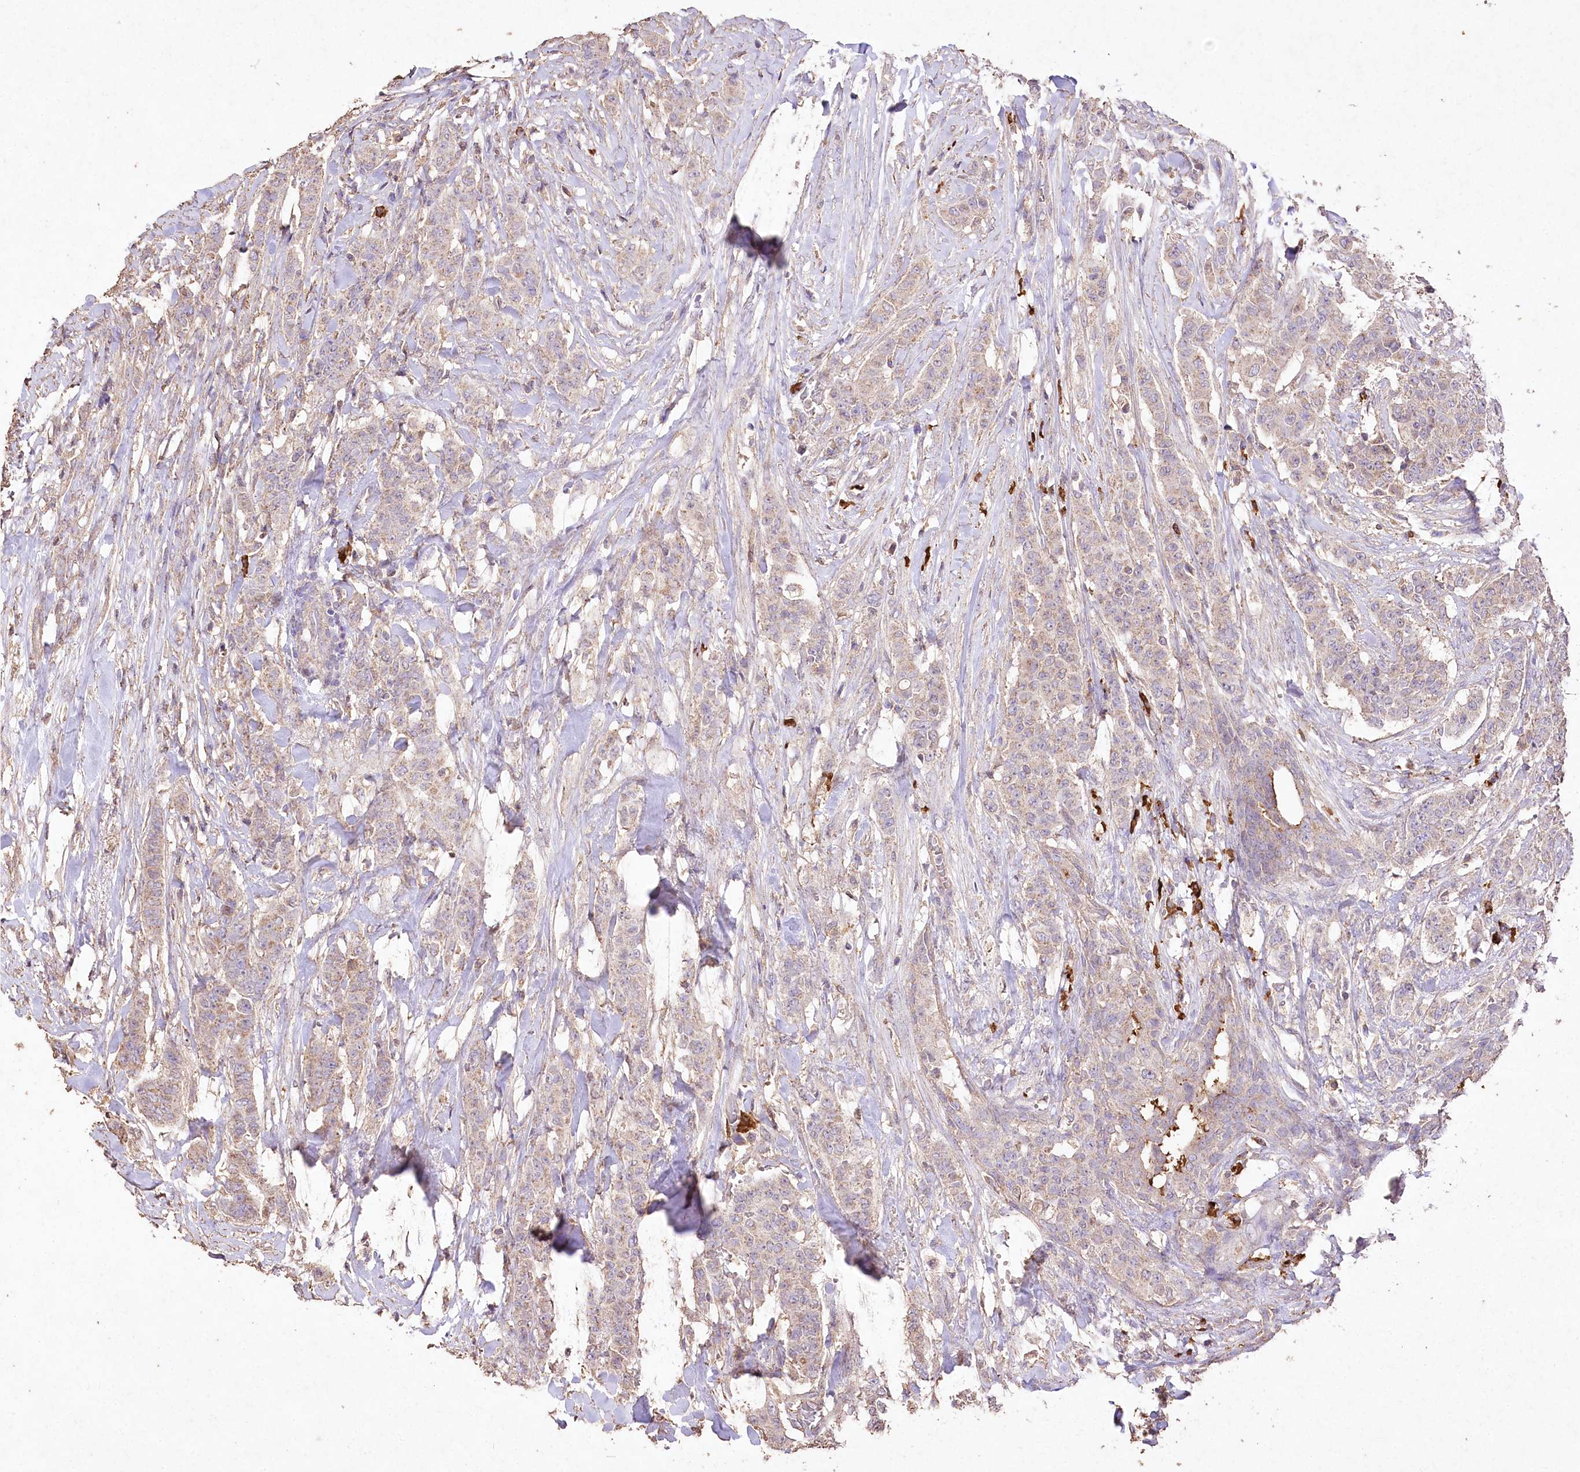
{"staining": {"intensity": "weak", "quantity": "<25%", "location": "cytoplasmic/membranous"}, "tissue": "breast cancer", "cell_type": "Tumor cells", "image_type": "cancer", "snomed": [{"axis": "morphology", "description": "Duct carcinoma"}, {"axis": "topography", "description": "Breast"}], "caption": "Tumor cells are negative for brown protein staining in breast cancer.", "gene": "IREB2", "patient": {"sex": "female", "age": 40}}